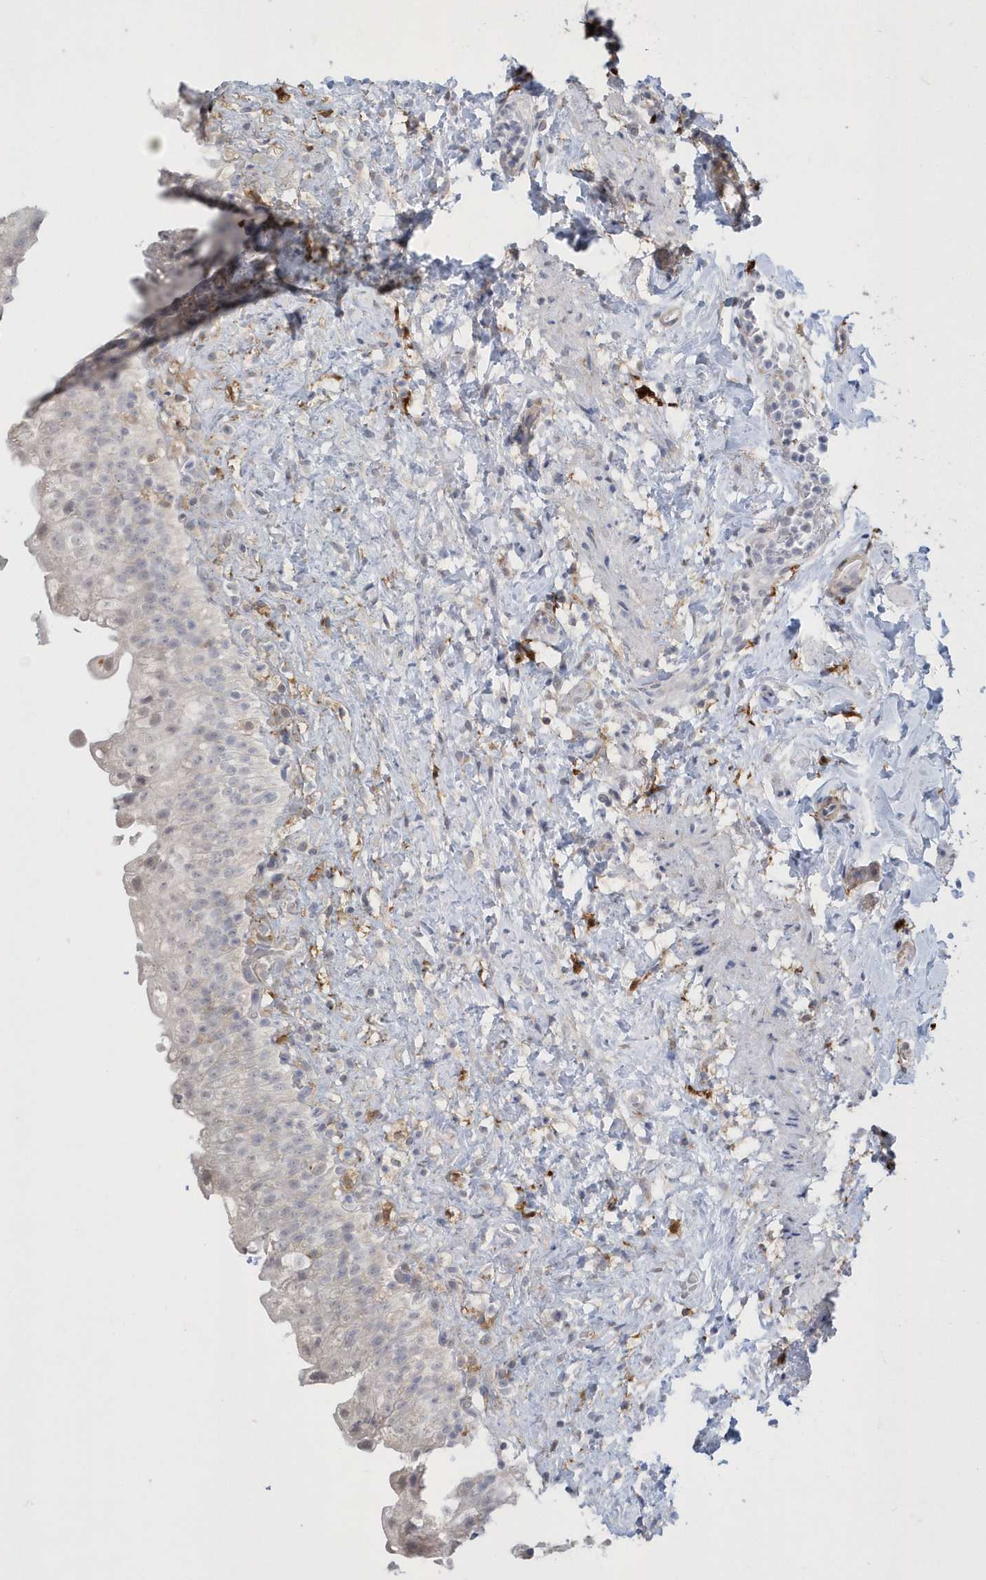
{"staining": {"intensity": "negative", "quantity": "none", "location": "none"}, "tissue": "urinary bladder", "cell_type": "Urothelial cells", "image_type": "normal", "snomed": [{"axis": "morphology", "description": "Normal tissue, NOS"}, {"axis": "topography", "description": "Urinary bladder"}], "caption": "This is an immunohistochemistry image of normal human urinary bladder. There is no positivity in urothelial cells.", "gene": "TSPEAR", "patient": {"sex": "female", "age": 27}}